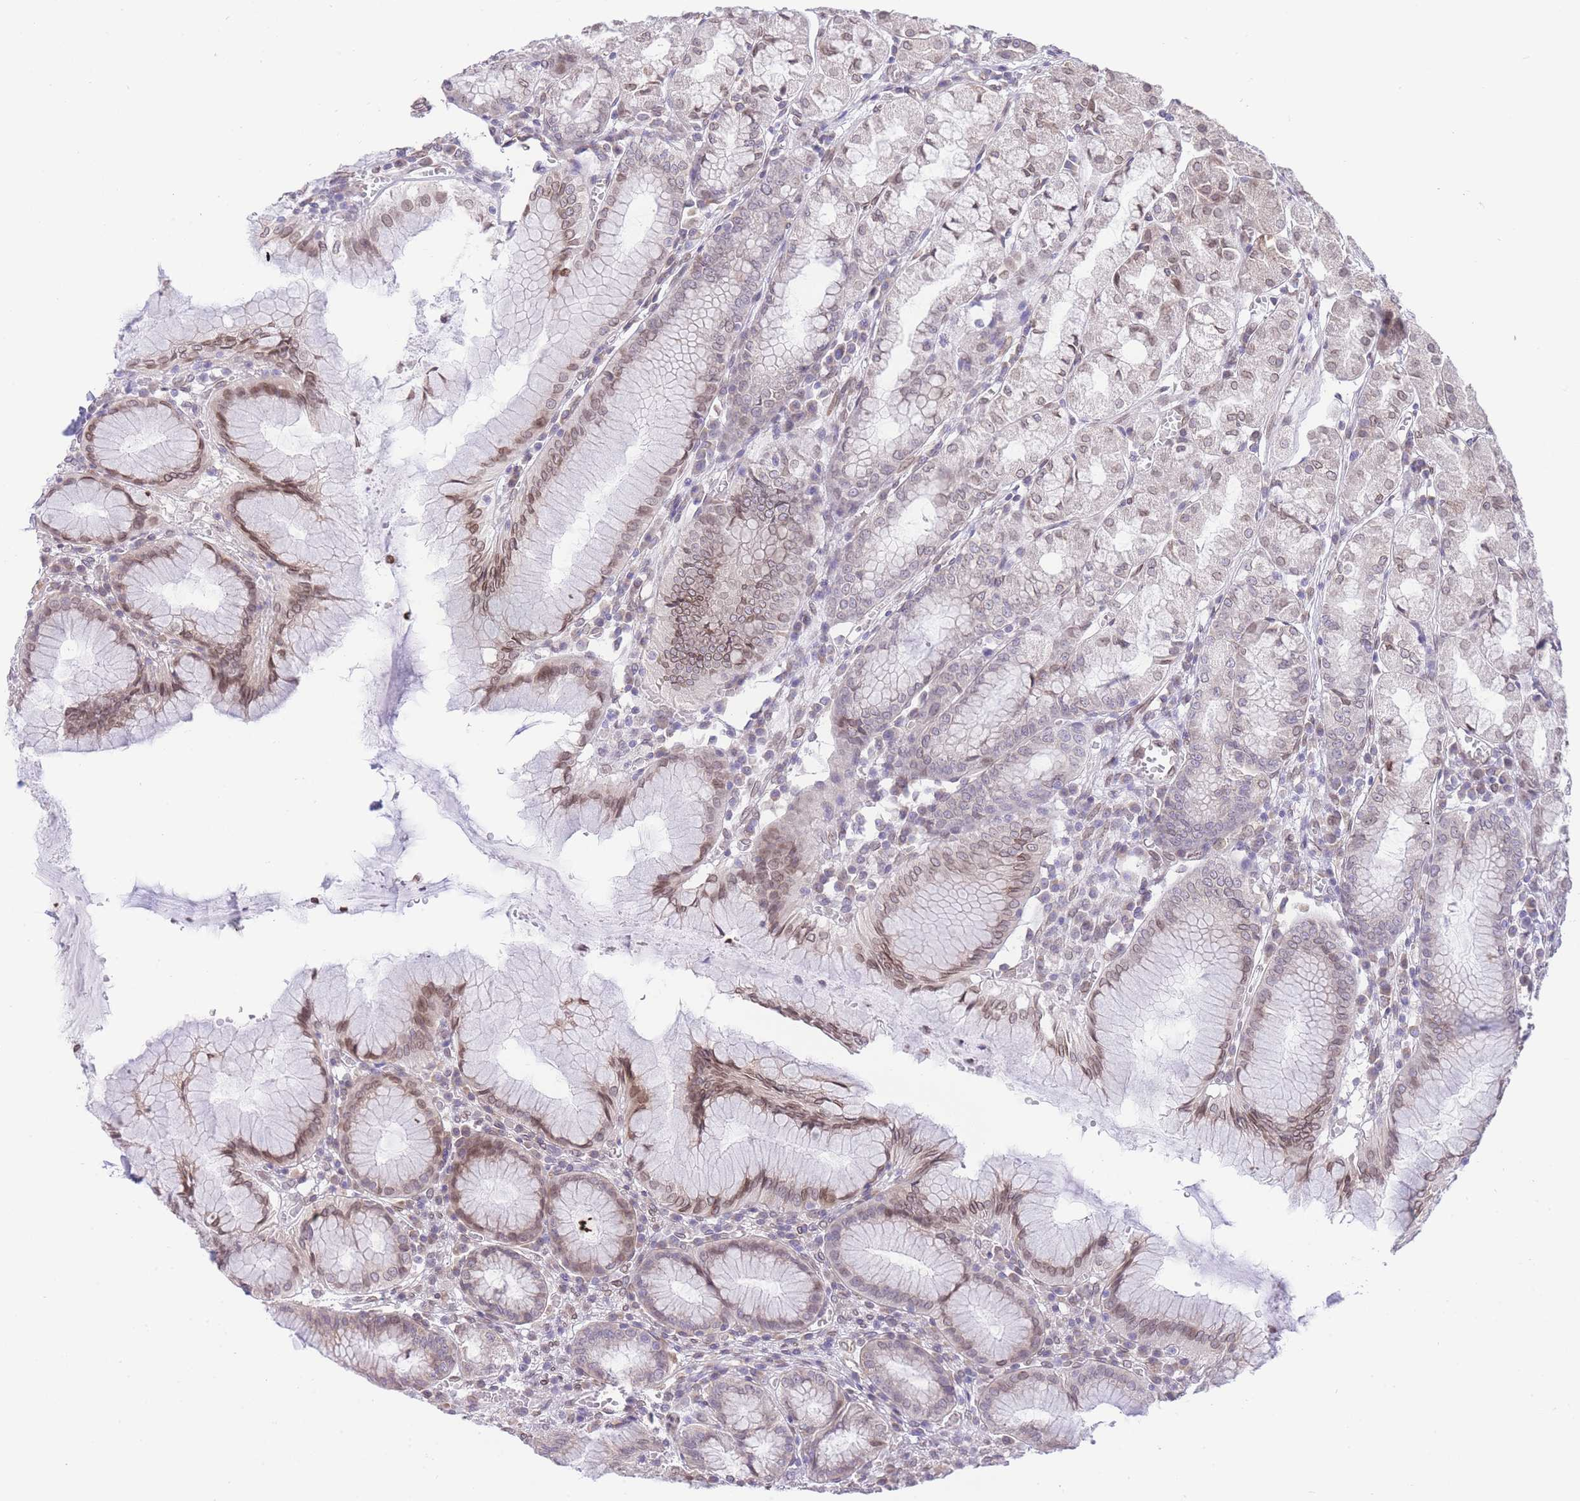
{"staining": {"intensity": "moderate", "quantity": ">75%", "location": "nuclear"}, "tissue": "stomach", "cell_type": "Glandular cells", "image_type": "normal", "snomed": [{"axis": "morphology", "description": "Normal tissue, NOS"}, {"axis": "topography", "description": "Stomach"}], "caption": "Human stomach stained with a brown dye demonstrates moderate nuclear positive staining in about >75% of glandular cells.", "gene": "OR10AD1", "patient": {"sex": "male", "age": 55}}